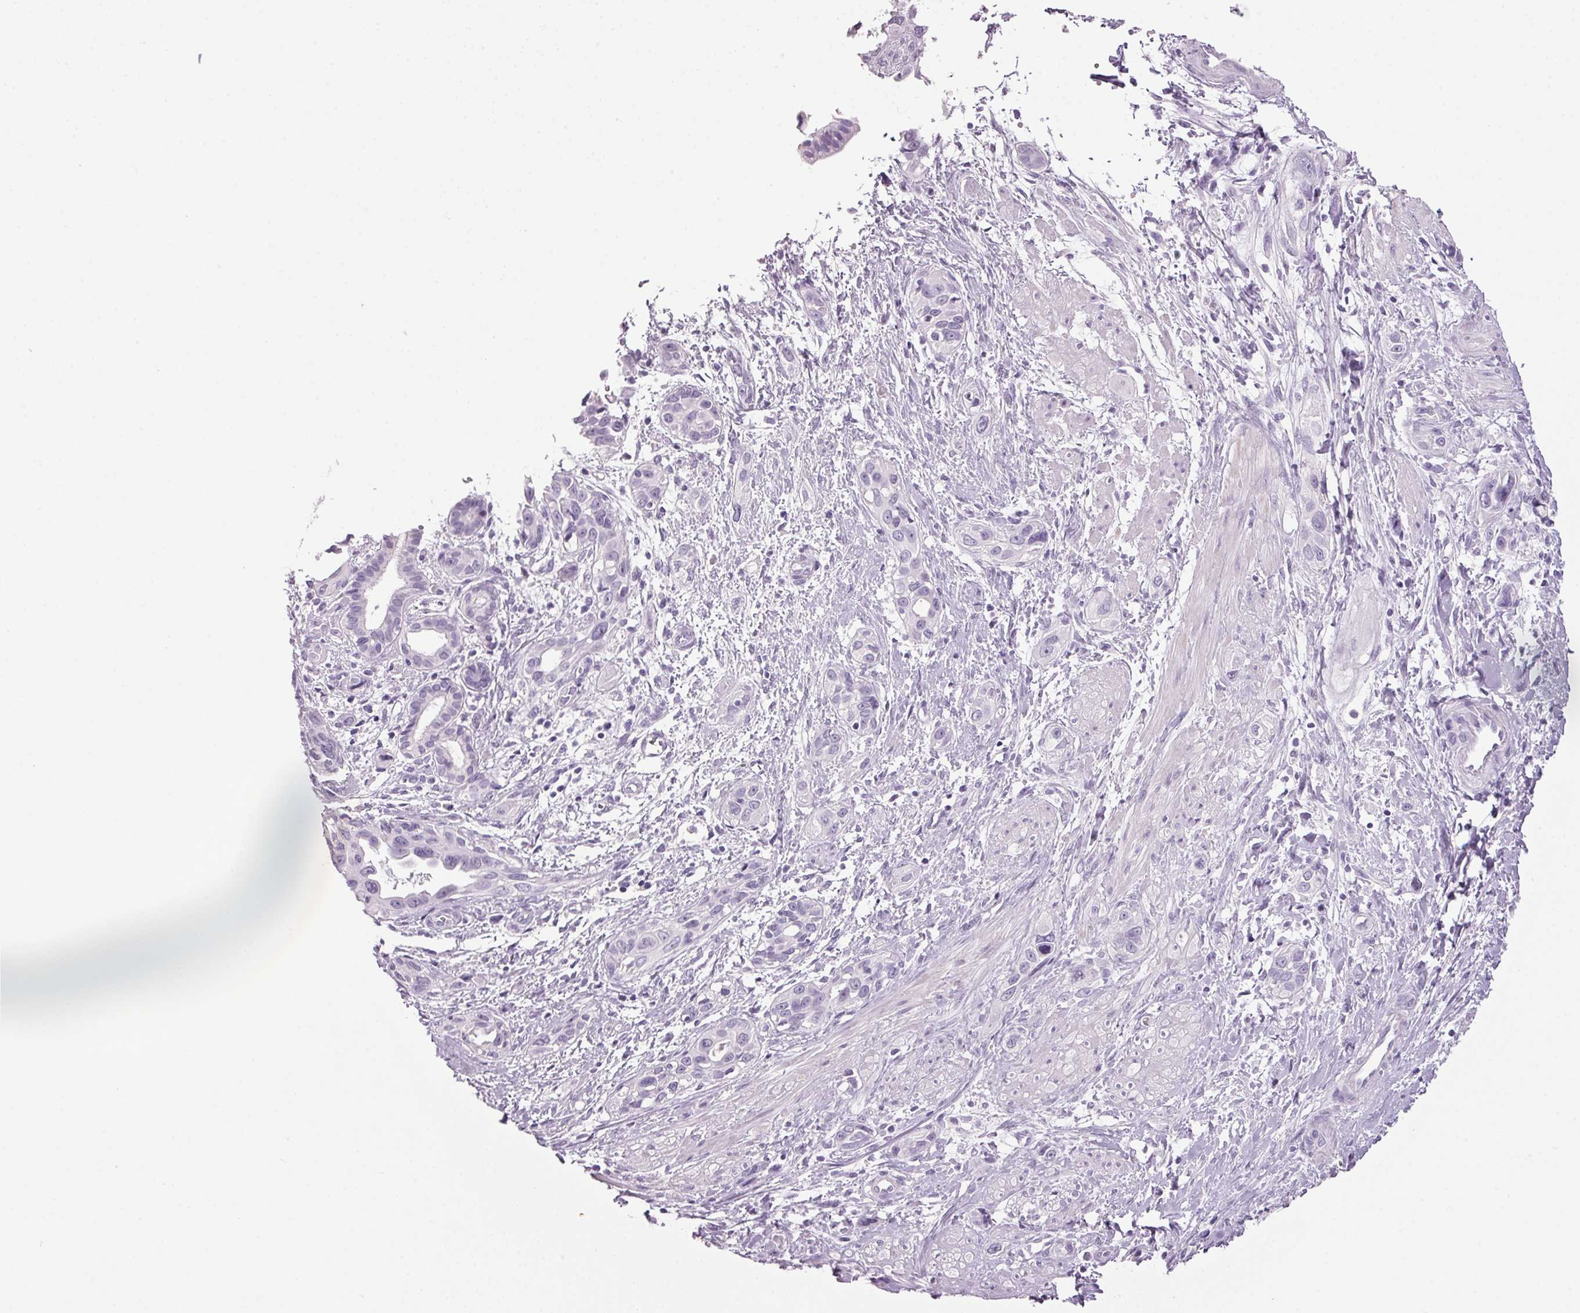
{"staining": {"intensity": "negative", "quantity": "none", "location": "none"}, "tissue": "pancreatic cancer", "cell_type": "Tumor cells", "image_type": "cancer", "snomed": [{"axis": "morphology", "description": "Adenocarcinoma, NOS"}, {"axis": "topography", "description": "Pancreas"}], "caption": "An IHC image of pancreatic cancer (adenocarcinoma) is shown. There is no staining in tumor cells of pancreatic cancer (adenocarcinoma).", "gene": "PPP1R1A", "patient": {"sex": "female", "age": 55}}